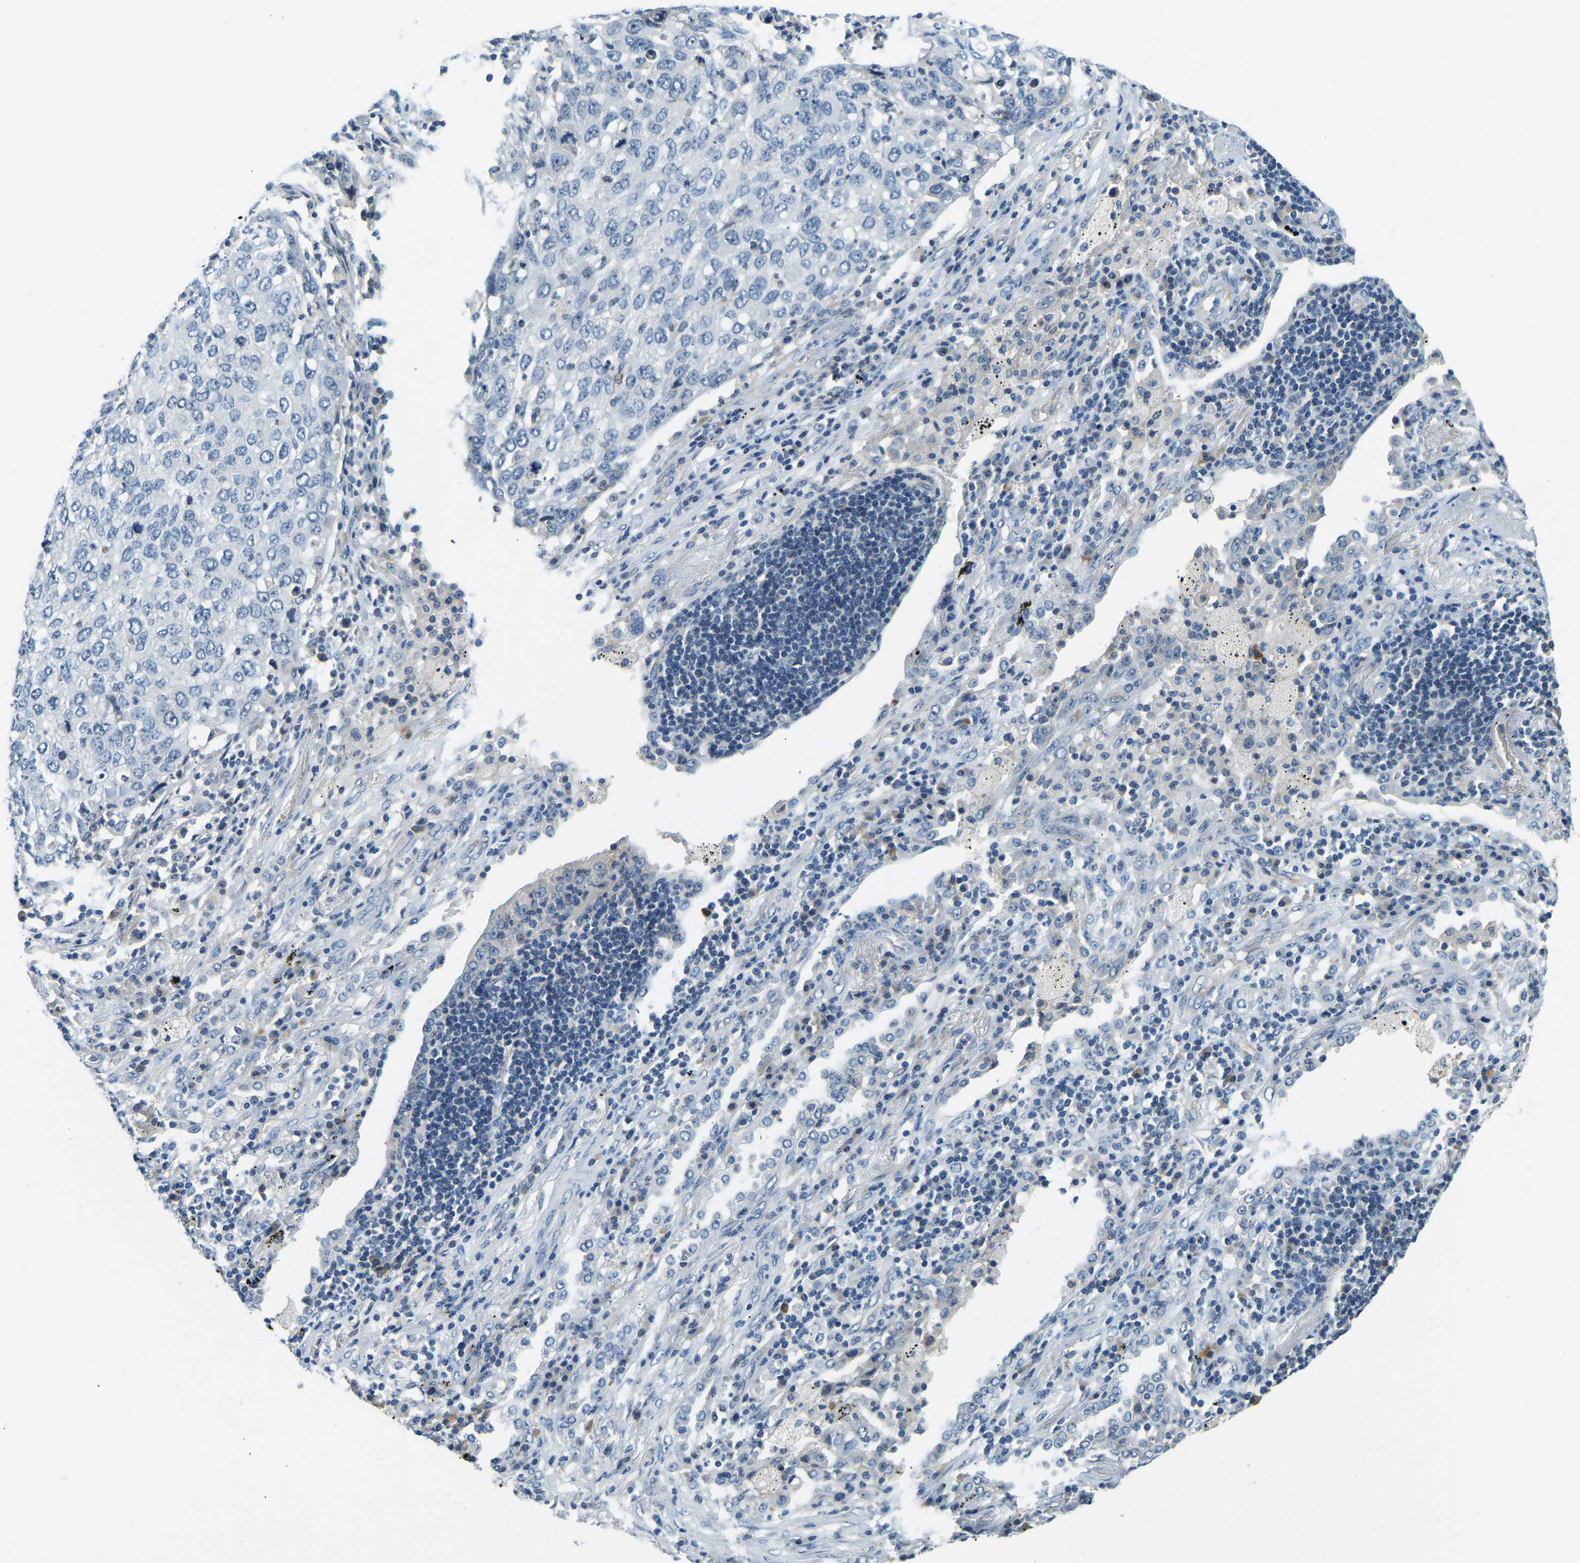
{"staining": {"intensity": "negative", "quantity": "none", "location": "none"}, "tissue": "lung cancer", "cell_type": "Tumor cells", "image_type": "cancer", "snomed": [{"axis": "morphology", "description": "Squamous cell carcinoma, NOS"}, {"axis": "topography", "description": "Lung"}], "caption": "A micrograph of squamous cell carcinoma (lung) stained for a protein exhibits no brown staining in tumor cells.", "gene": "RRP1", "patient": {"sex": "female", "age": 63}}